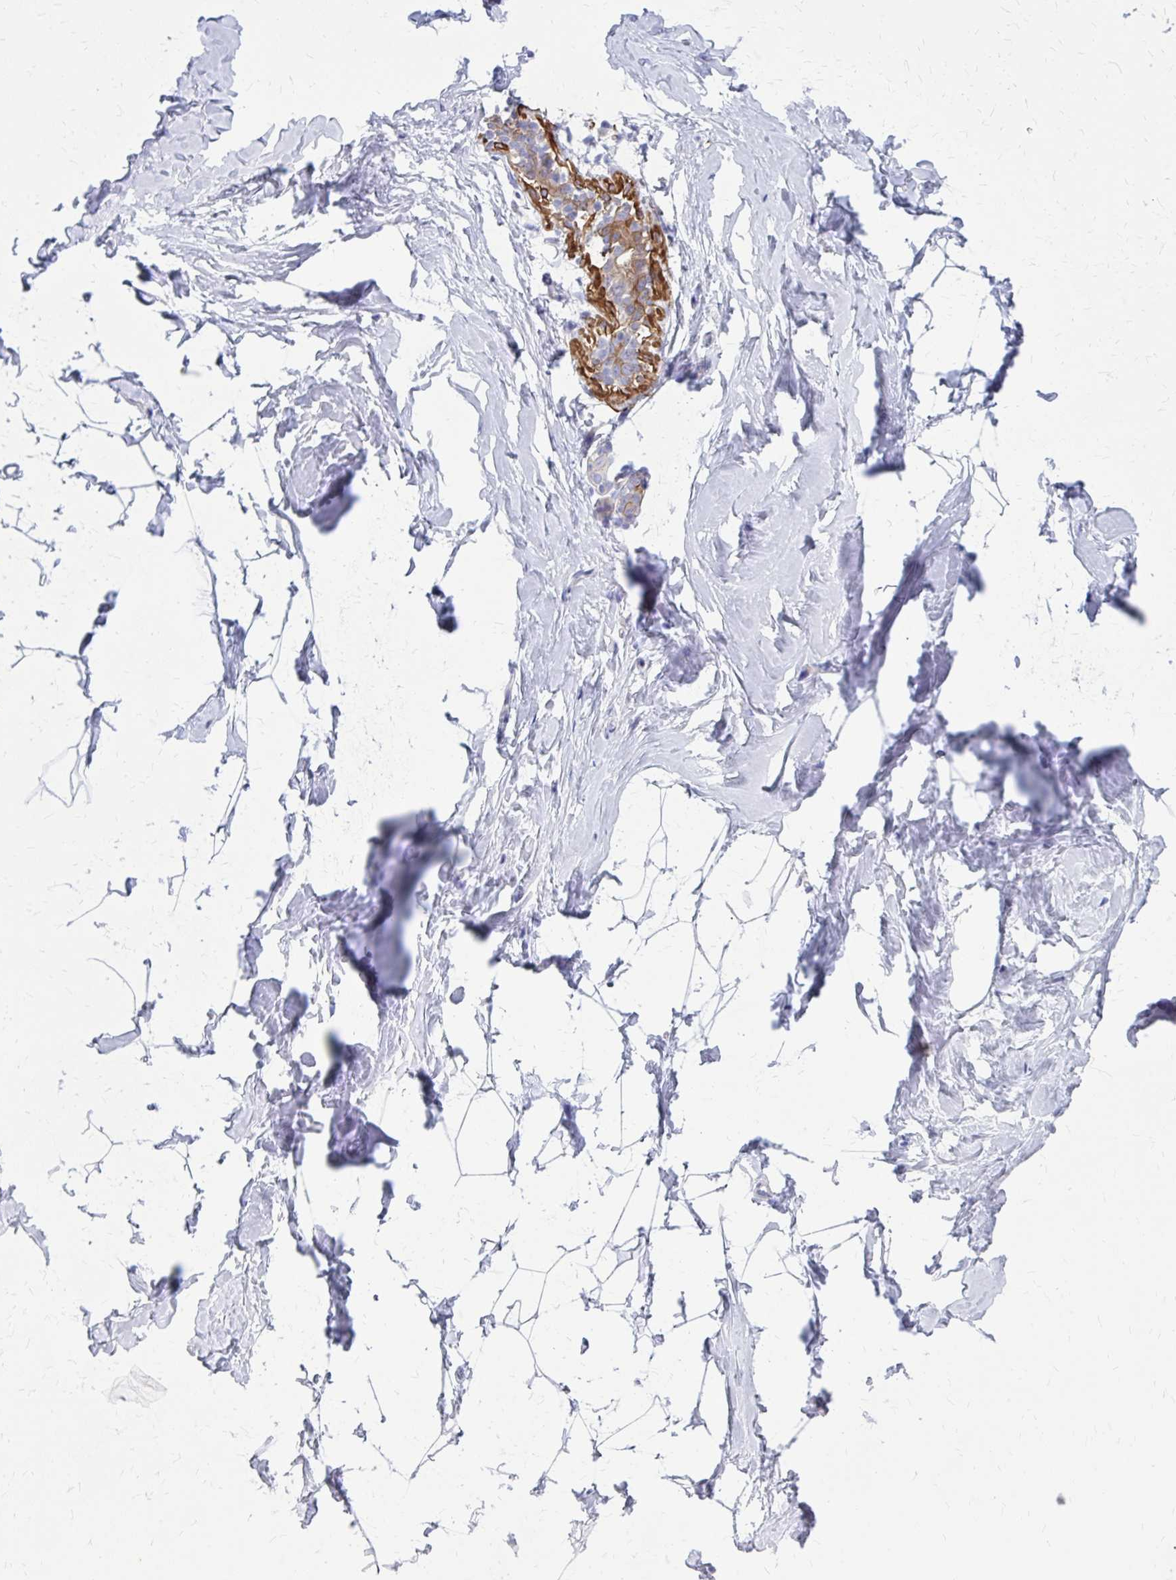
{"staining": {"intensity": "negative", "quantity": "none", "location": "none"}, "tissue": "breast", "cell_type": "Adipocytes", "image_type": "normal", "snomed": [{"axis": "morphology", "description": "Normal tissue, NOS"}, {"axis": "topography", "description": "Breast"}], "caption": "Immunohistochemistry (IHC) of benign human breast displays no staining in adipocytes.", "gene": "GLYATL2", "patient": {"sex": "female", "age": 32}}